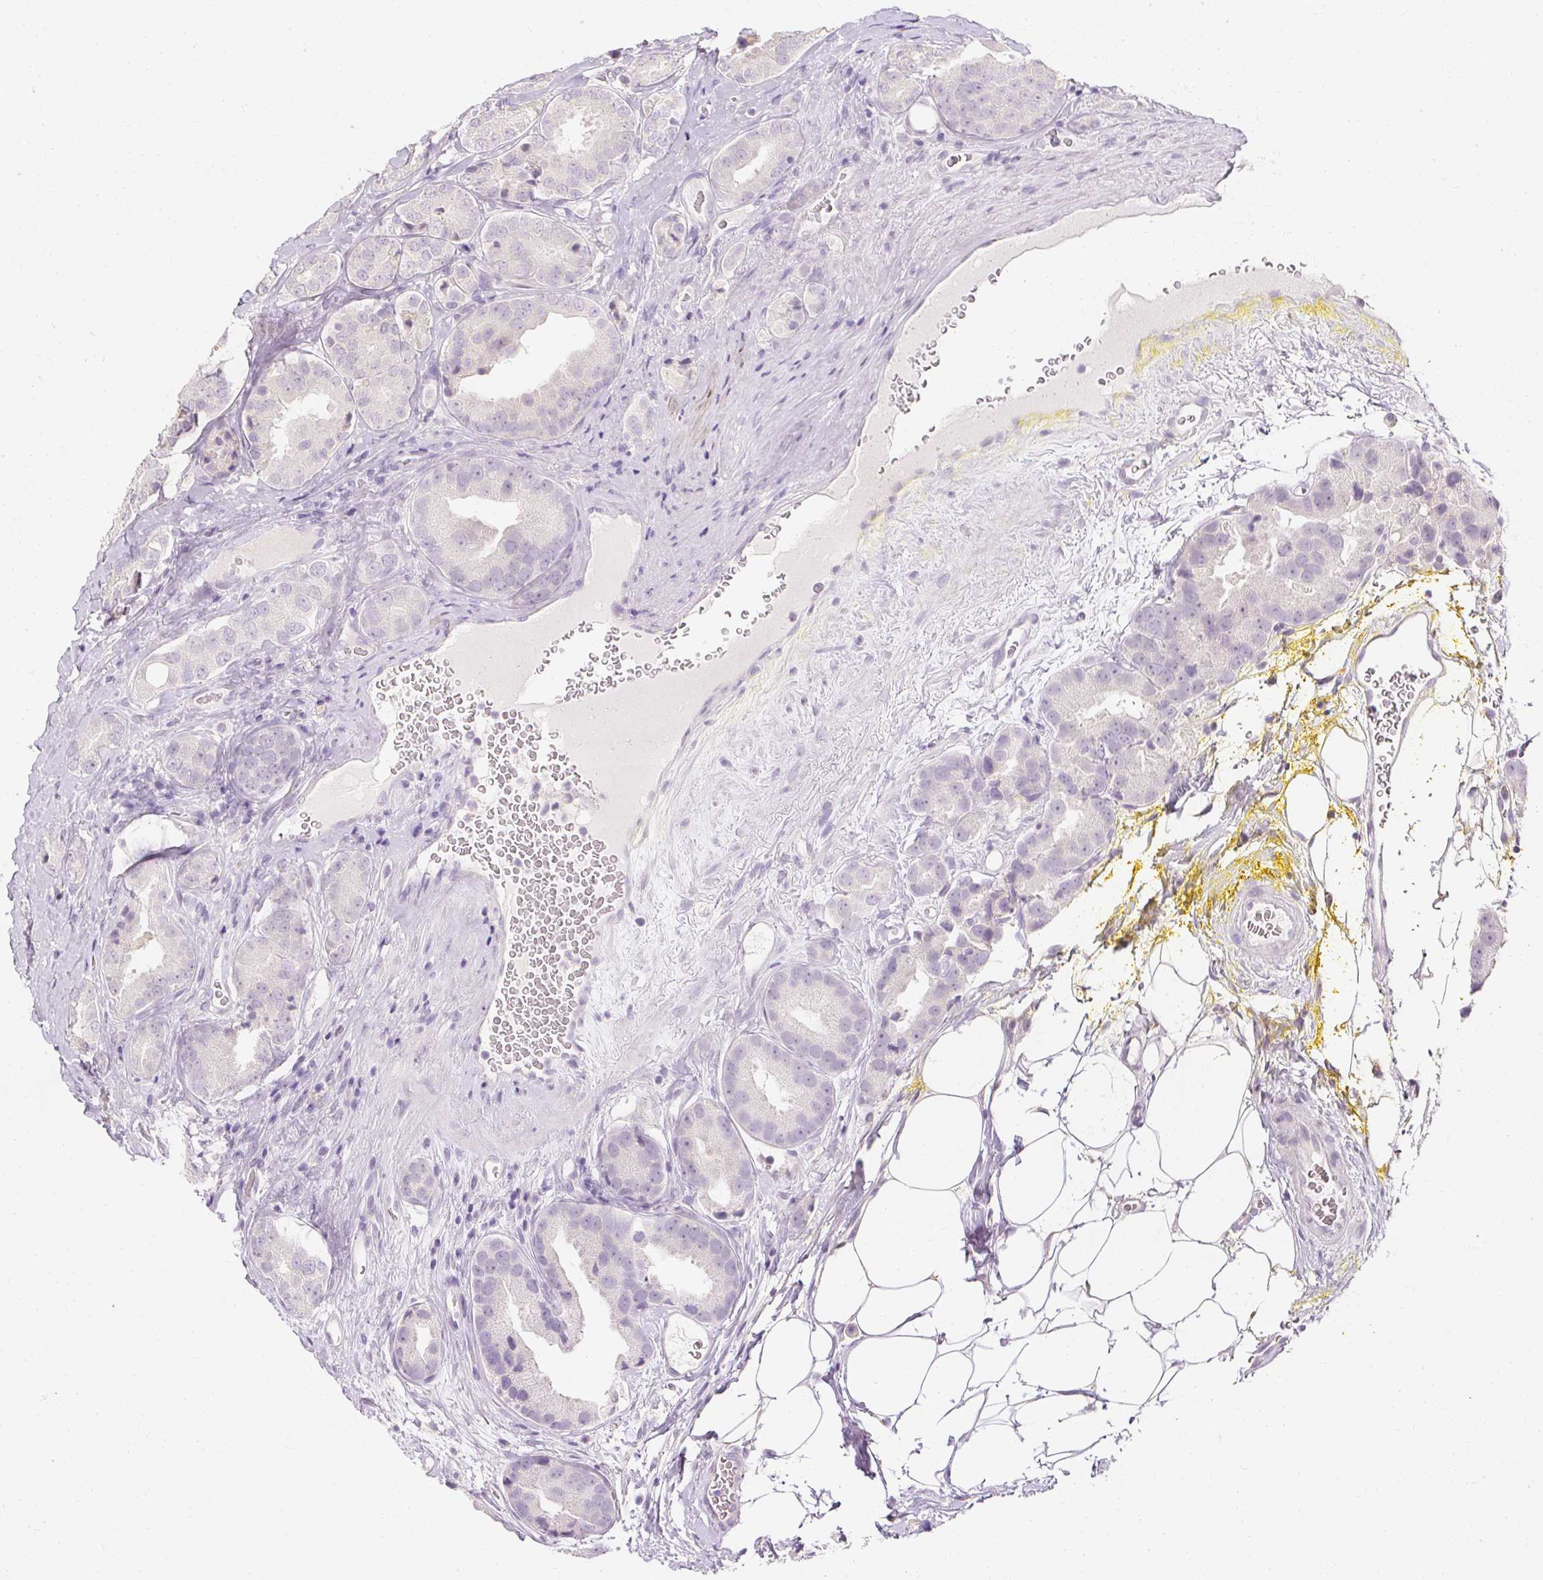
{"staining": {"intensity": "negative", "quantity": "none", "location": "none"}, "tissue": "prostate cancer", "cell_type": "Tumor cells", "image_type": "cancer", "snomed": [{"axis": "morphology", "description": "Adenocarcinoma, High grade"}, {"axis": "topography", "description": "Prostate"}], "caption": "Image shows no protein staining in tumor cells of prostate cancer tissue. (Immunohistochemistry (ihc), brightfield microscopy, high magnification).", "gene": "ELAVL3", "patient": {"sex": "male", "age": 63}}